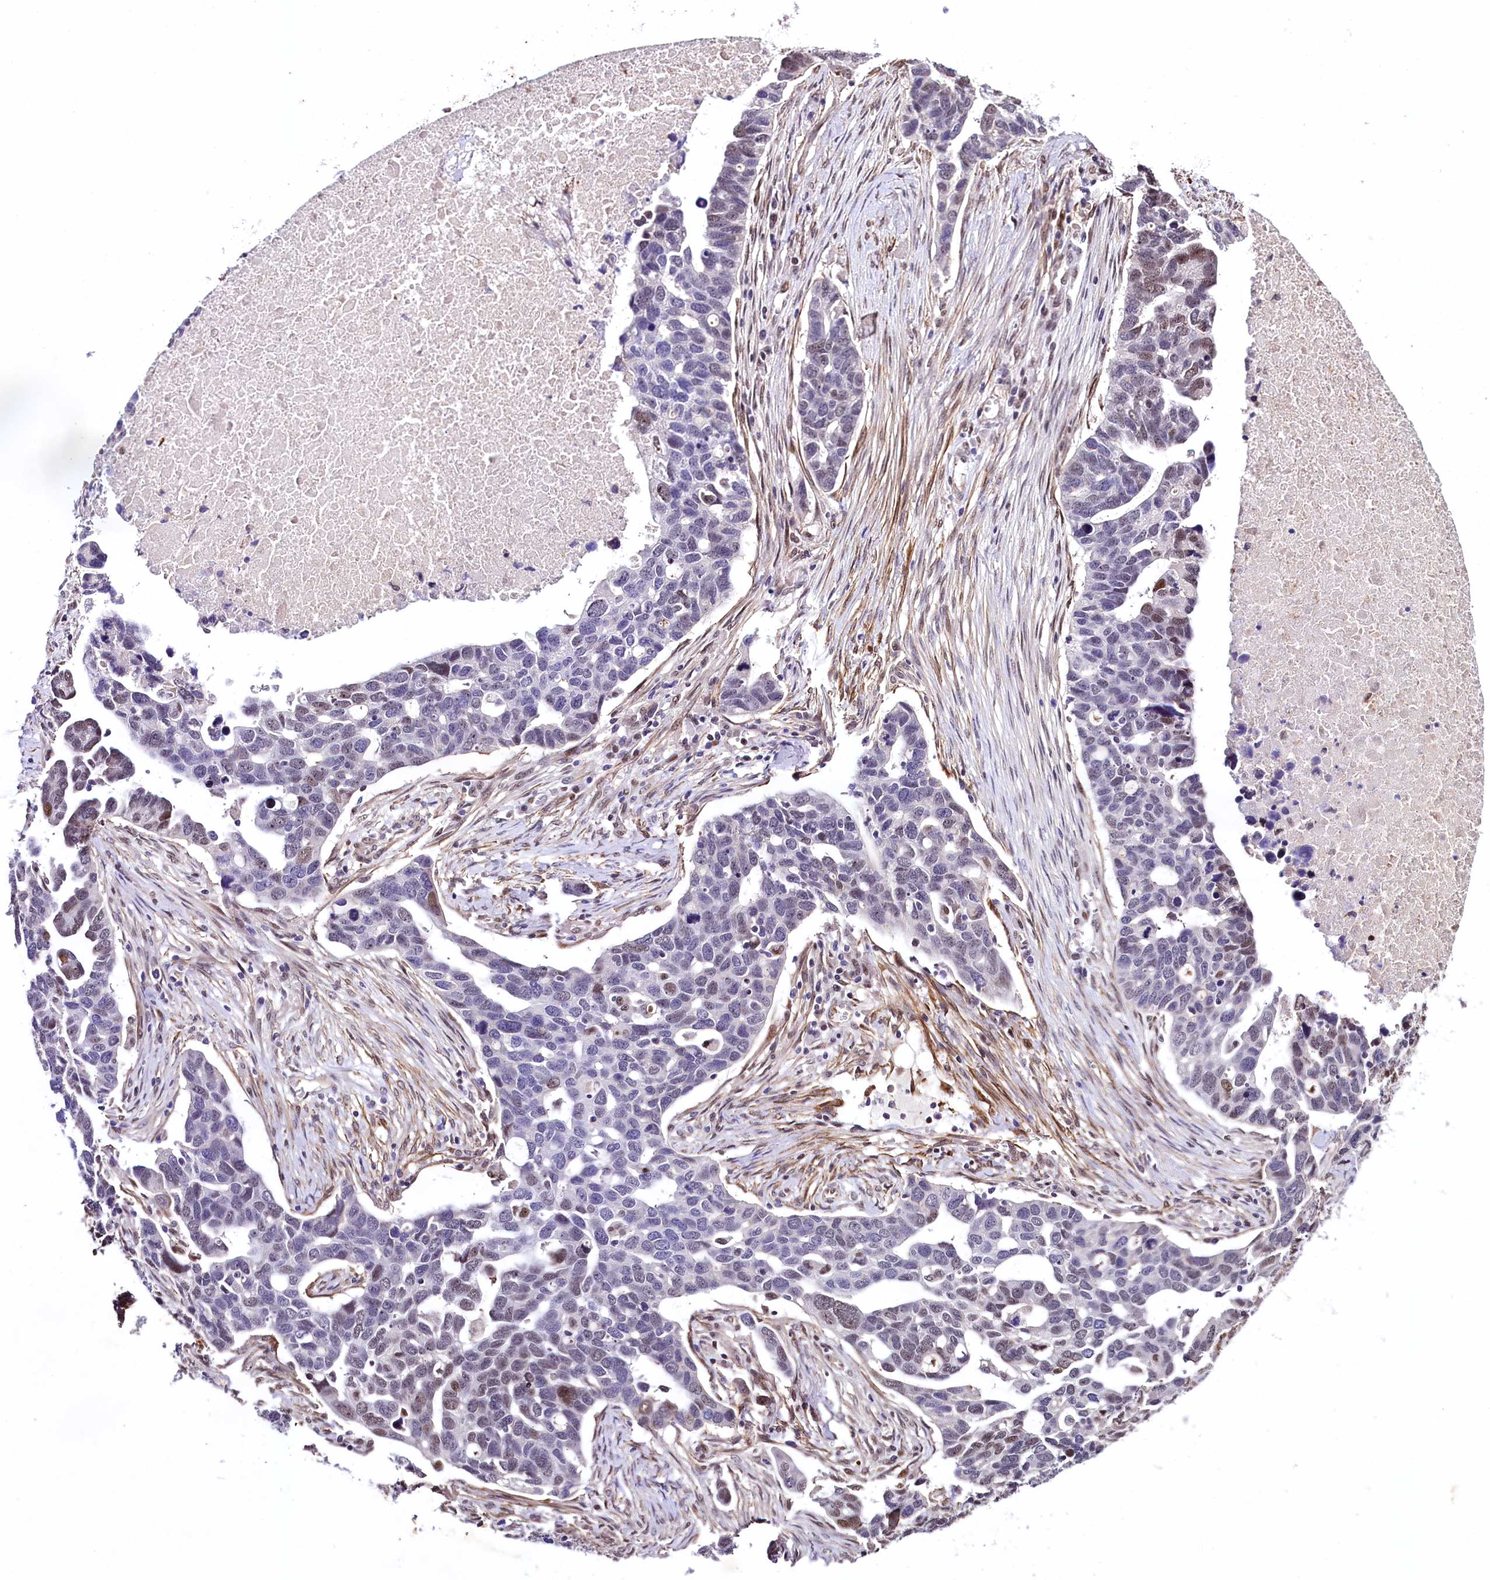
{"staining": {"intensity": "moderate", "quantity": "<25%", "location": "nuclear"}, "tissue": "ovarian cancer", "cell_type": "Tumor cells", "image_type": "cancer", "snomed": [{"axis": "morphology", "description": "Cystadenocarcinoma, serous, NOS"}, {"axis": "topography", "description": "Ovary"}], "caption": "Immunohistochemistry (IHC) staining of ovarian cancer, which demonstrates low levels of moderate nuclear staining in about <25% of tumor cells indicating moderate nuclear protein positivity. The staining was performed using DAB (brown) for protein detection and nuclei were counterstained in hematoxylin (blue).", "gene": "SAMD10", "patient": {"sex": "female", "age": 54}}